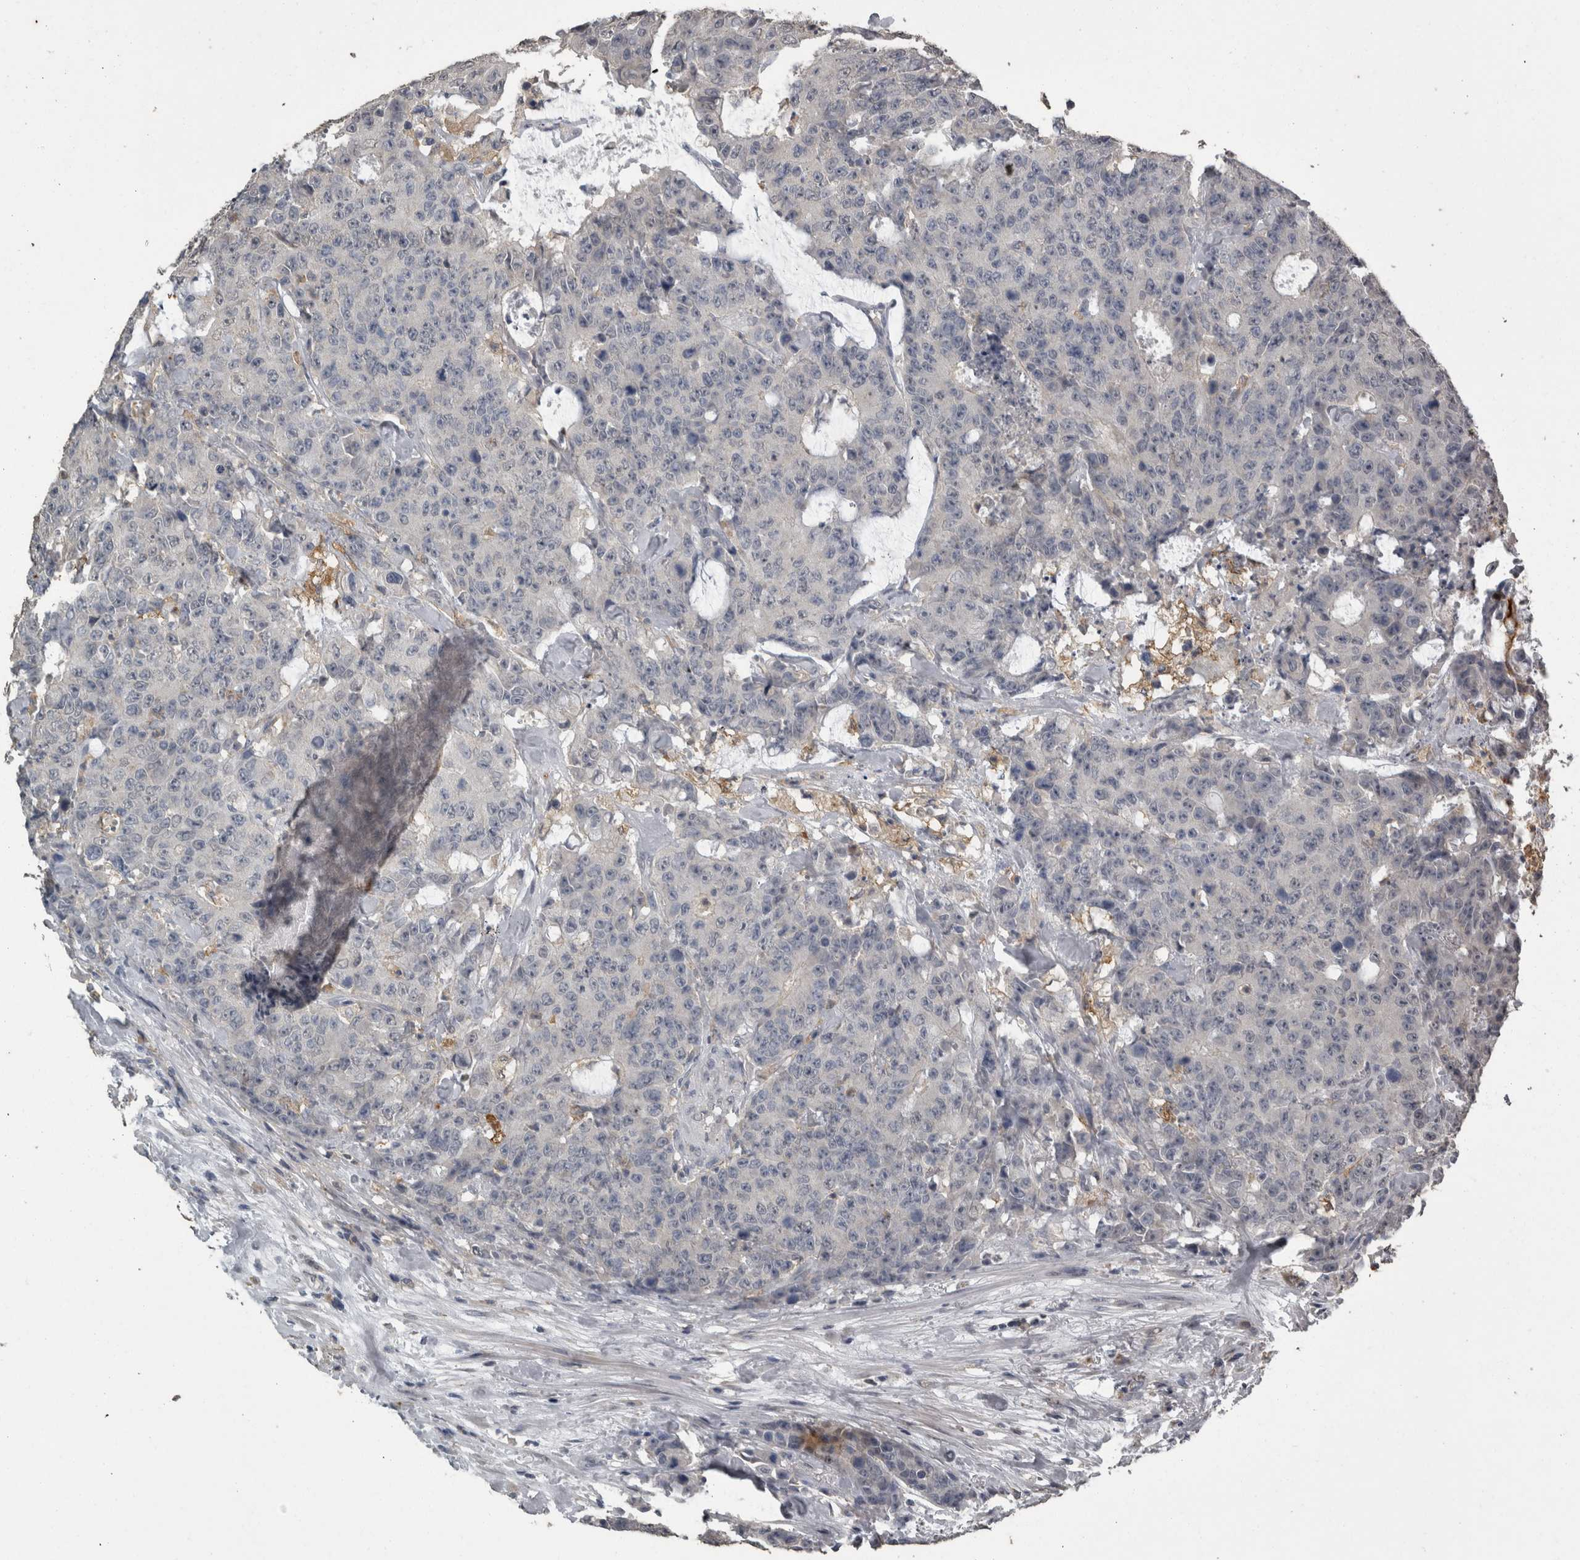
{"staining": {"intensity": "negative", "quantity": "none", "location": "none"}, "tissue": "colorectal cancer", "cell_type": "Tumor cells", "image_type": "cancer", "snomed": [{"axis": "morphology", "description": "Adenocarcinoma, NOS"}, {"axis": "topography", "description": "Colon"}], "caption": "Tumor cells show no significant staining in adenocarcinoma (colorectal).", "gene": "PIK3AP1", "patient": {"sex": "female", "age": 86}}